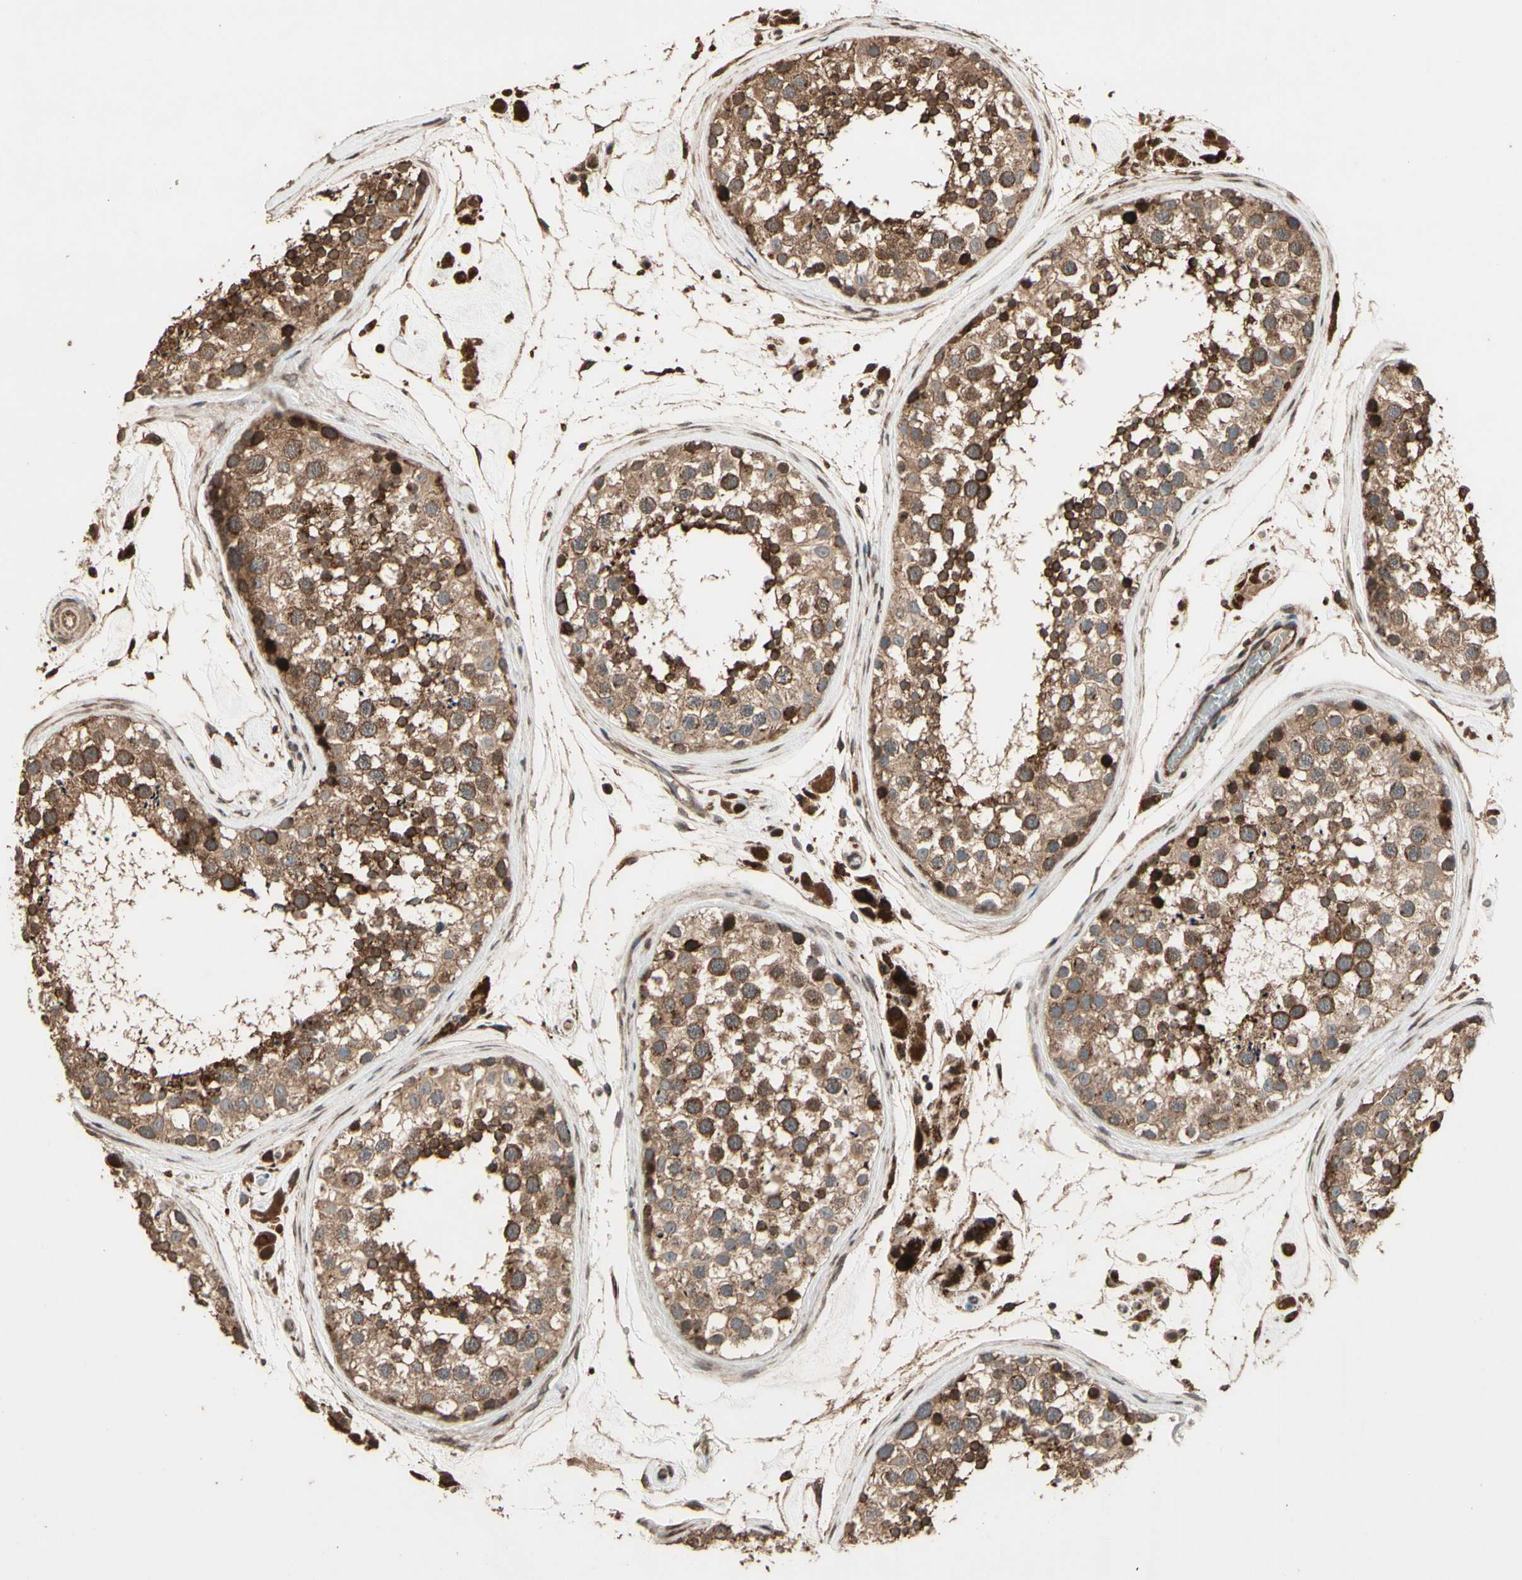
{"staining": {"intensity": "strong", "quantity": "<25%", "location": "cytoplasmic/membranous,nuclear"}, "tissue": "testis", "cell_type": "Cells in seminiferous ducts", "image_type": "normal", "snomed": [{"axis": "morphology", "description": "Normal tissue, NOS"}, {"axis": "topography", "description": "Testis"}], "caption": "Testis stained for a protein (brown) reveals strong cytoplasmic/membranous,nuclear positive staining in approximately <25% of cells in seminiferous ducts.", "gene": "CSF1R", "patient": {"sex": "male", "age": 46}}